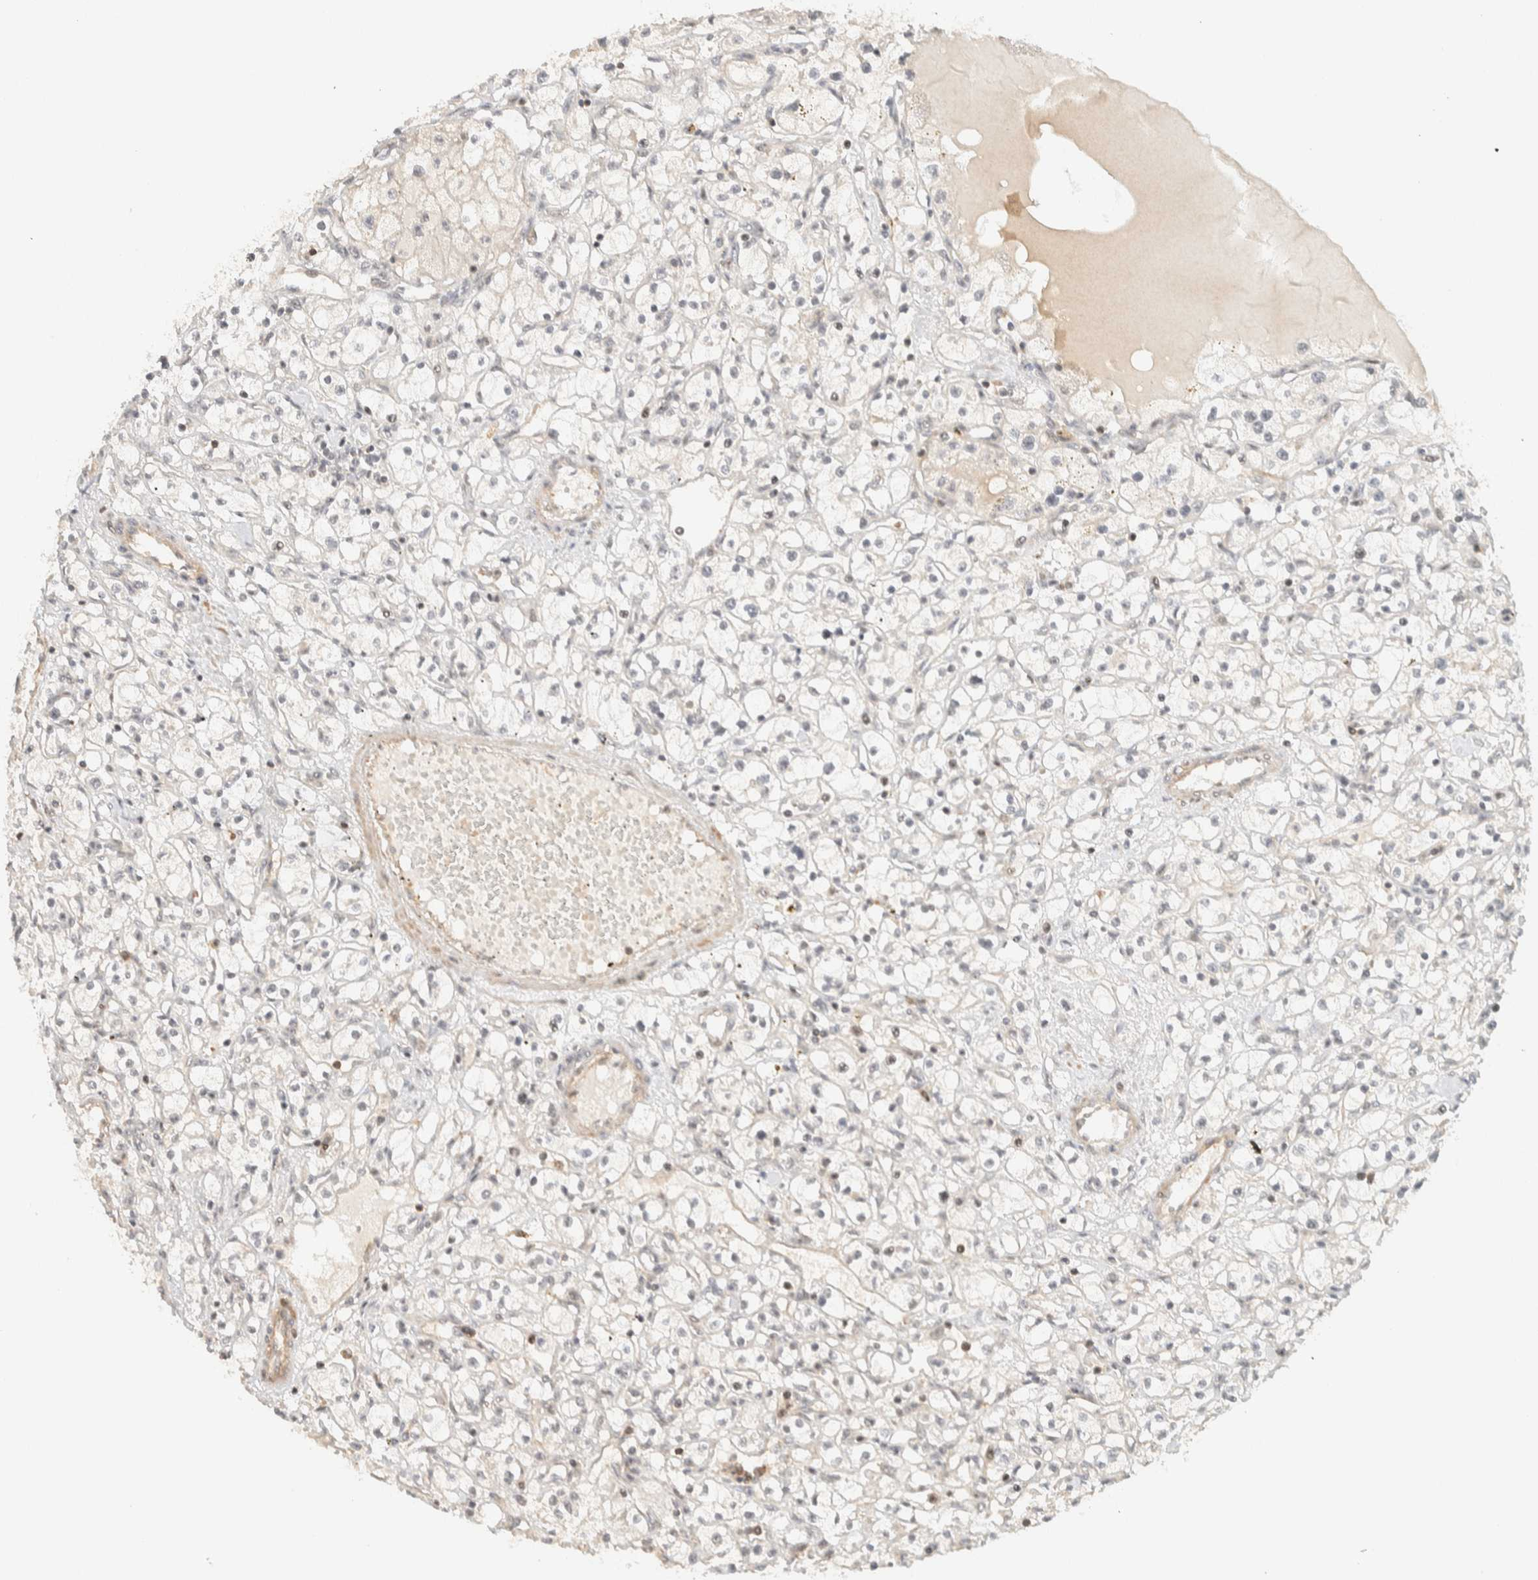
{"staining": {"intensity": "weak", "quantity": "<25%", "location": "nuclear"}, "tissue": "renal cancer", "cell_type": "Tumor cells", "image_type": "cancer", "snomed": [{"axis": "morphology", "description": "Adenocarcinoma, NOS"}, {"axis": "topography", "description": "Kidney"}], "caption": "The image displays no staining of tumor cells in renal adenocarcinoma.", "gene": "ARFGEF1", "patient": {"sex": "male", "age": 56}}